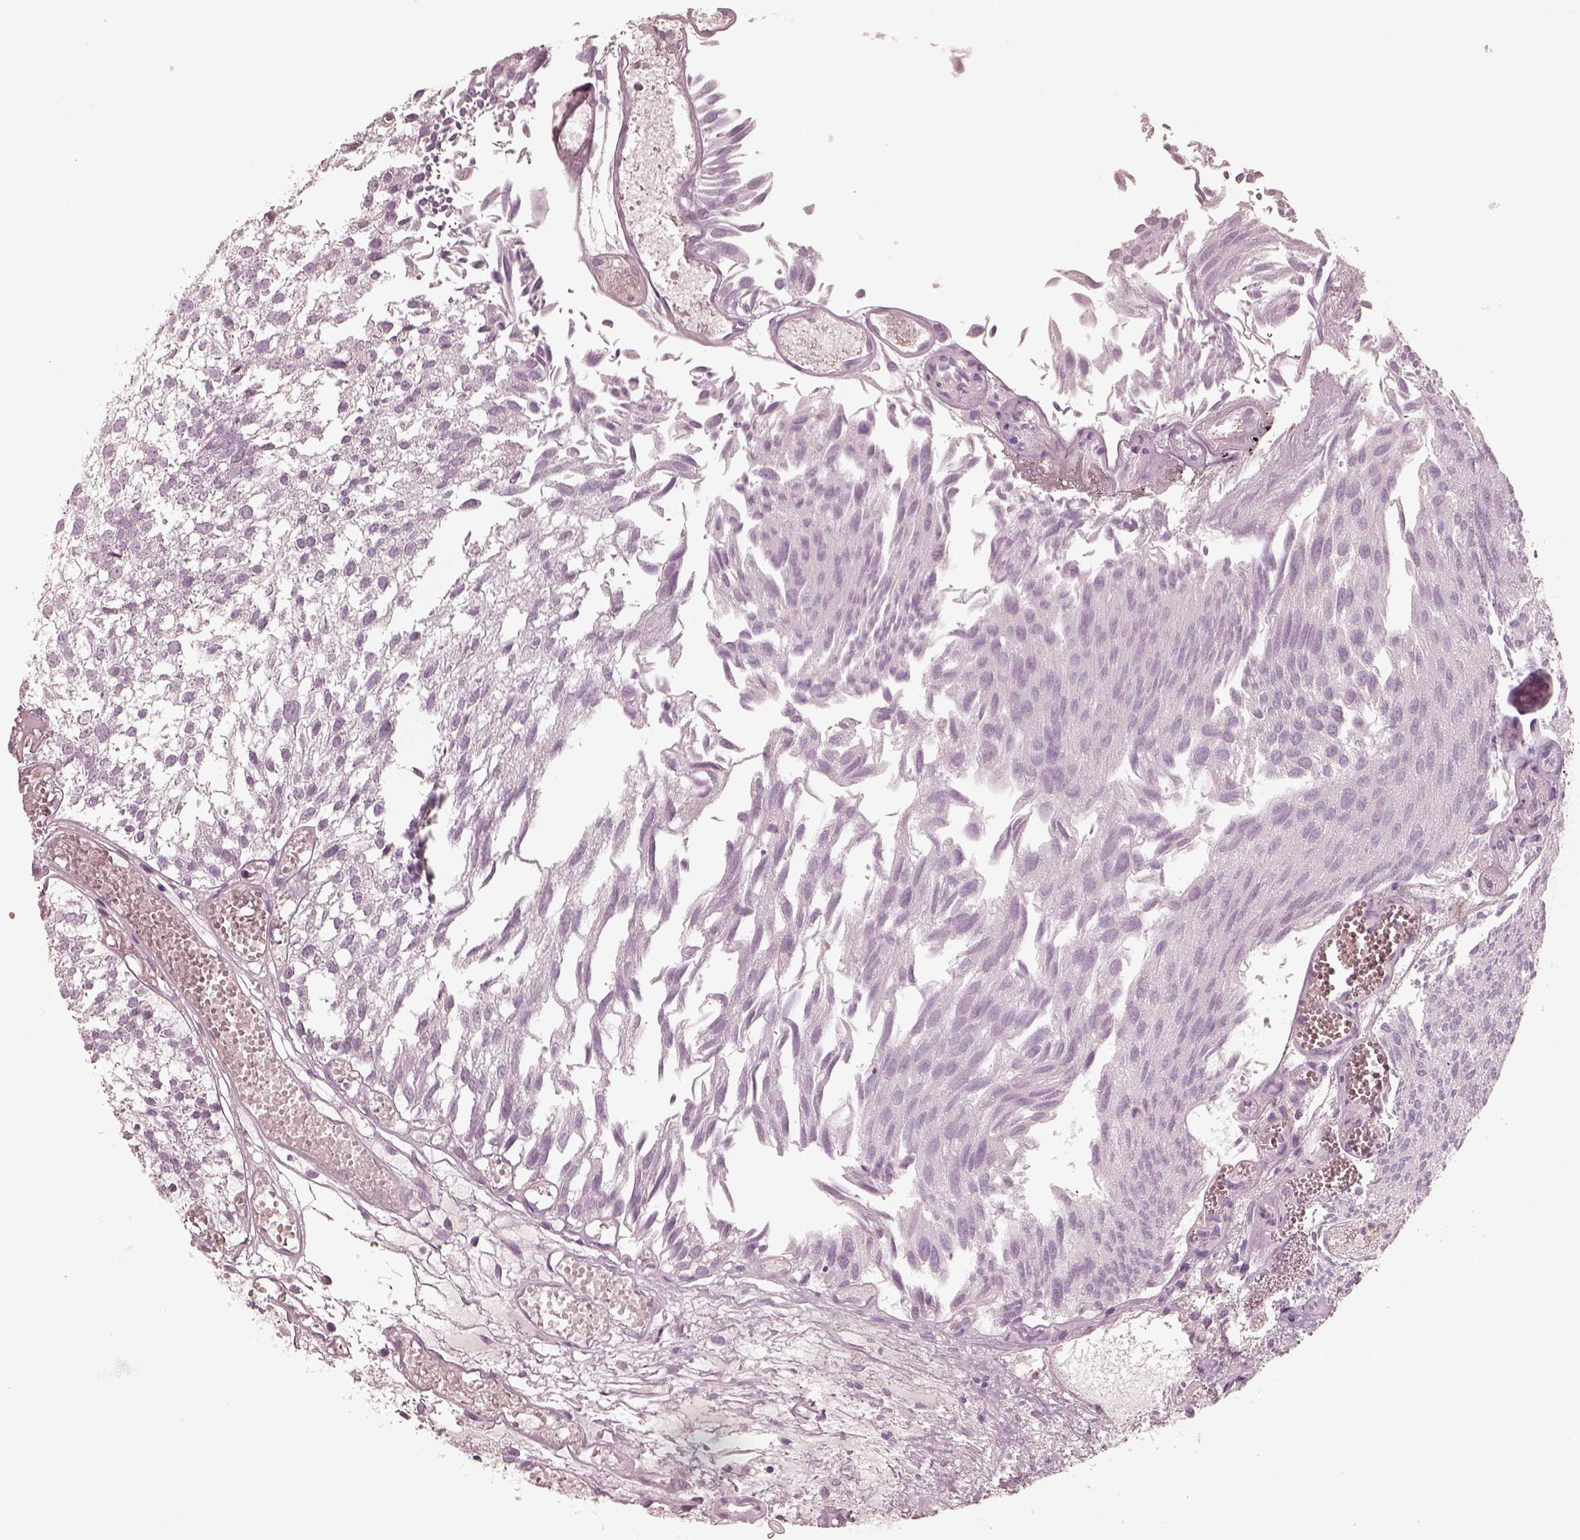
{"staining": {"intensity": "negative", "quantity": "none", "location": "none"}, "tissue": "urothelial cancer", "cell_type": "Tumor cells", "image_type": "cancer", "snomed": [{"axis": "morphology", "description": "Urothelial carcinoma, Low grade"}, {"axis": "topography", "description": "Urinary bladder"}], "caption": "High magnification brightfield microscopy of urothelial carcinoma (low-grade) stained with DAB (3,3'-diaminobenzidine) (brown) and counterstained with hematoxylin (blue): tumor cells show no significant positivity. The staining is performed using DAB (3,3'-diaminobenzidine) brown chromogen with nuclei counter-stained in using hematoxylin.", "gene": "GPRIN1", "patient": {"sex": "male", "age": 79}}